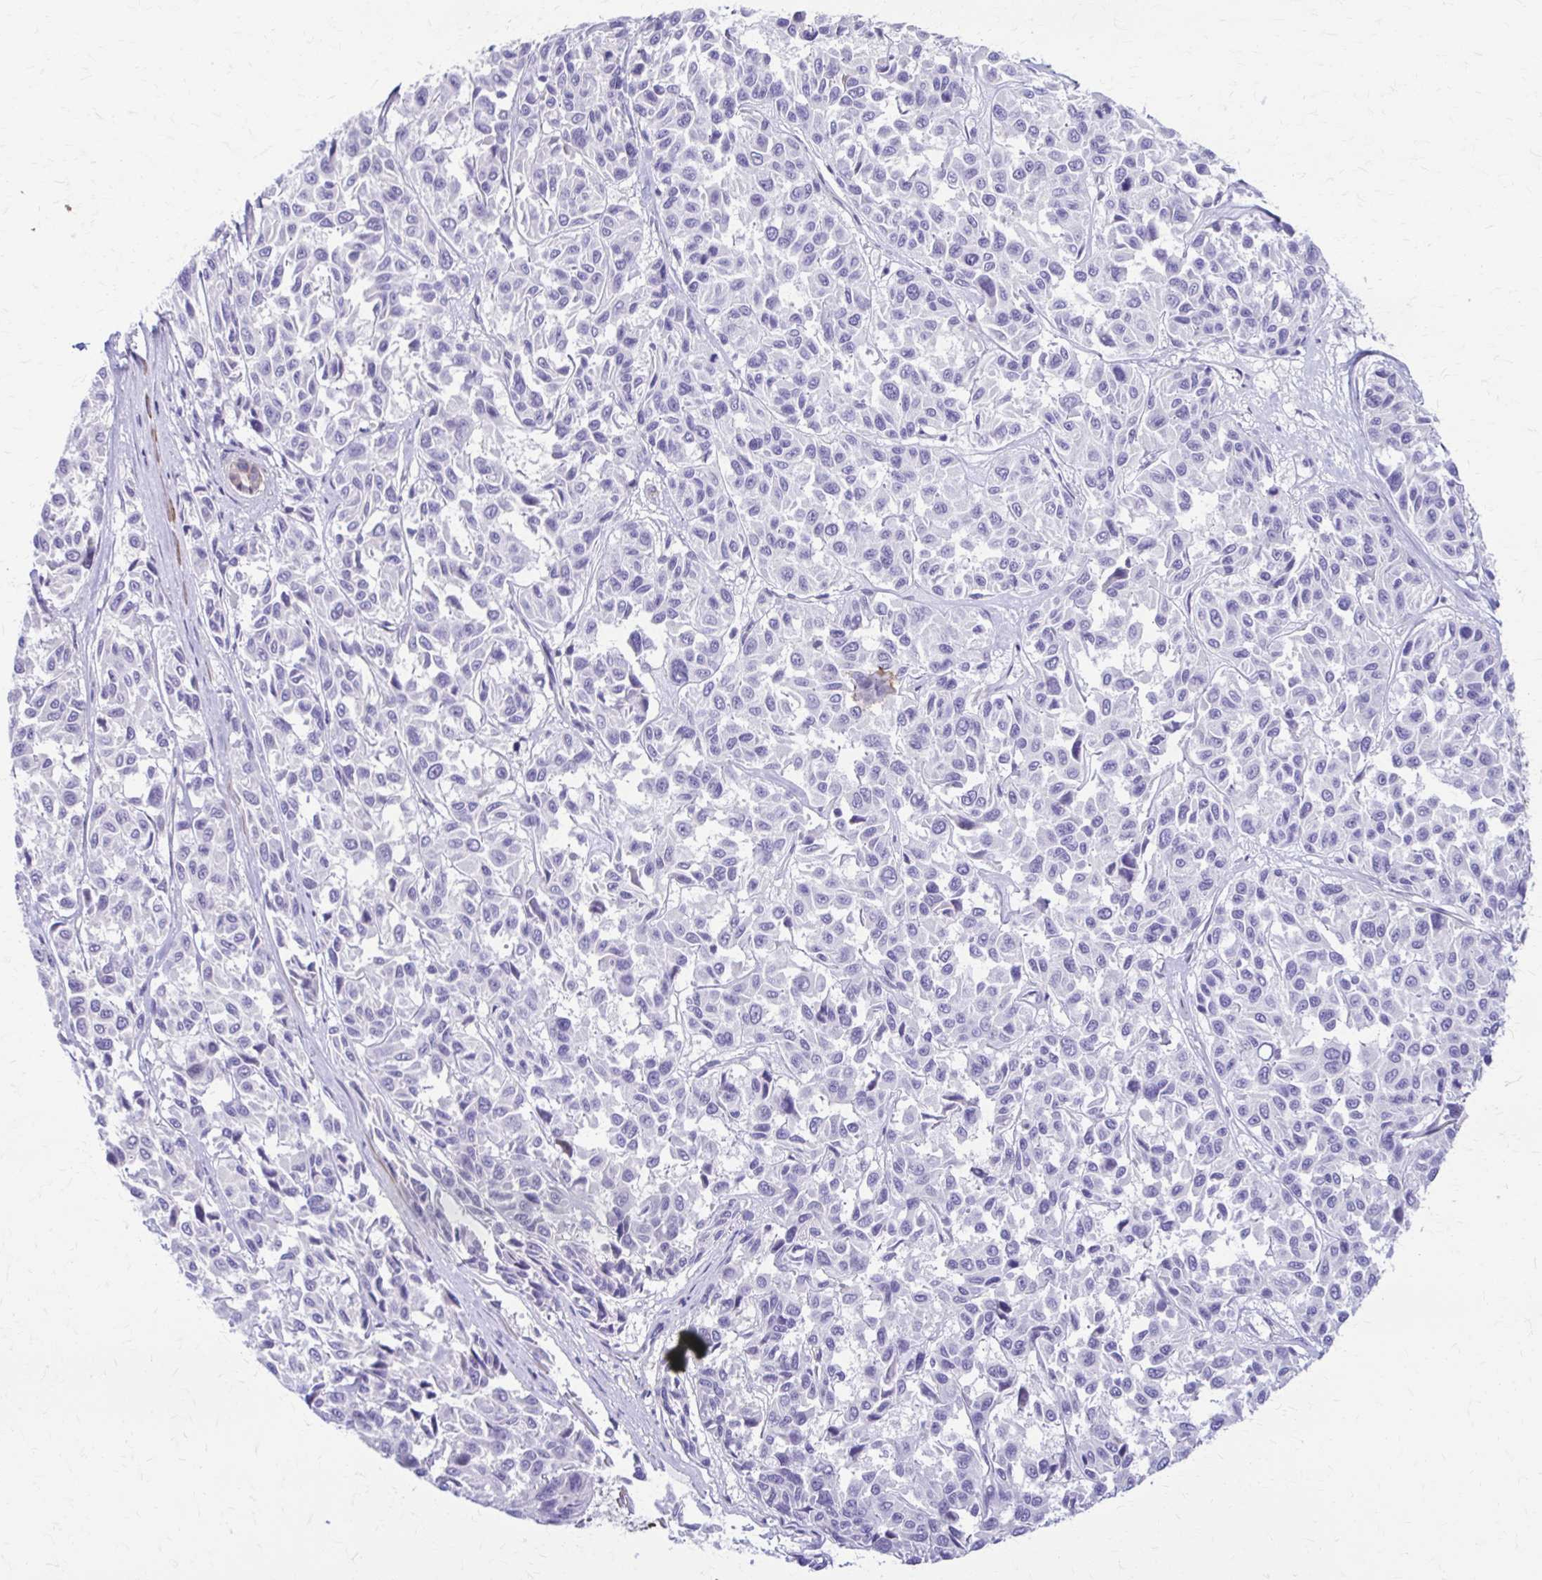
{"staining": {"intensity": "negative", "quantity": "none", "location": "none"}, "tissue": "melanoma", "cell_type": "Tumor cells", "image_type": "cancer", "snomed": [{"axis": "morphology", "description": "Malignant melanoma, NOS"}, {"axis": "topography", "description": "Skin"}], "caption": "Immunohistochemical staining of human malignant melanoma shows no significant staining in tumor cells. (Brightfield microscopy of DAB immunohistochemistry at high magnification).", "gene": "DSP", "patient": {"sex": "female", "age": 66}}